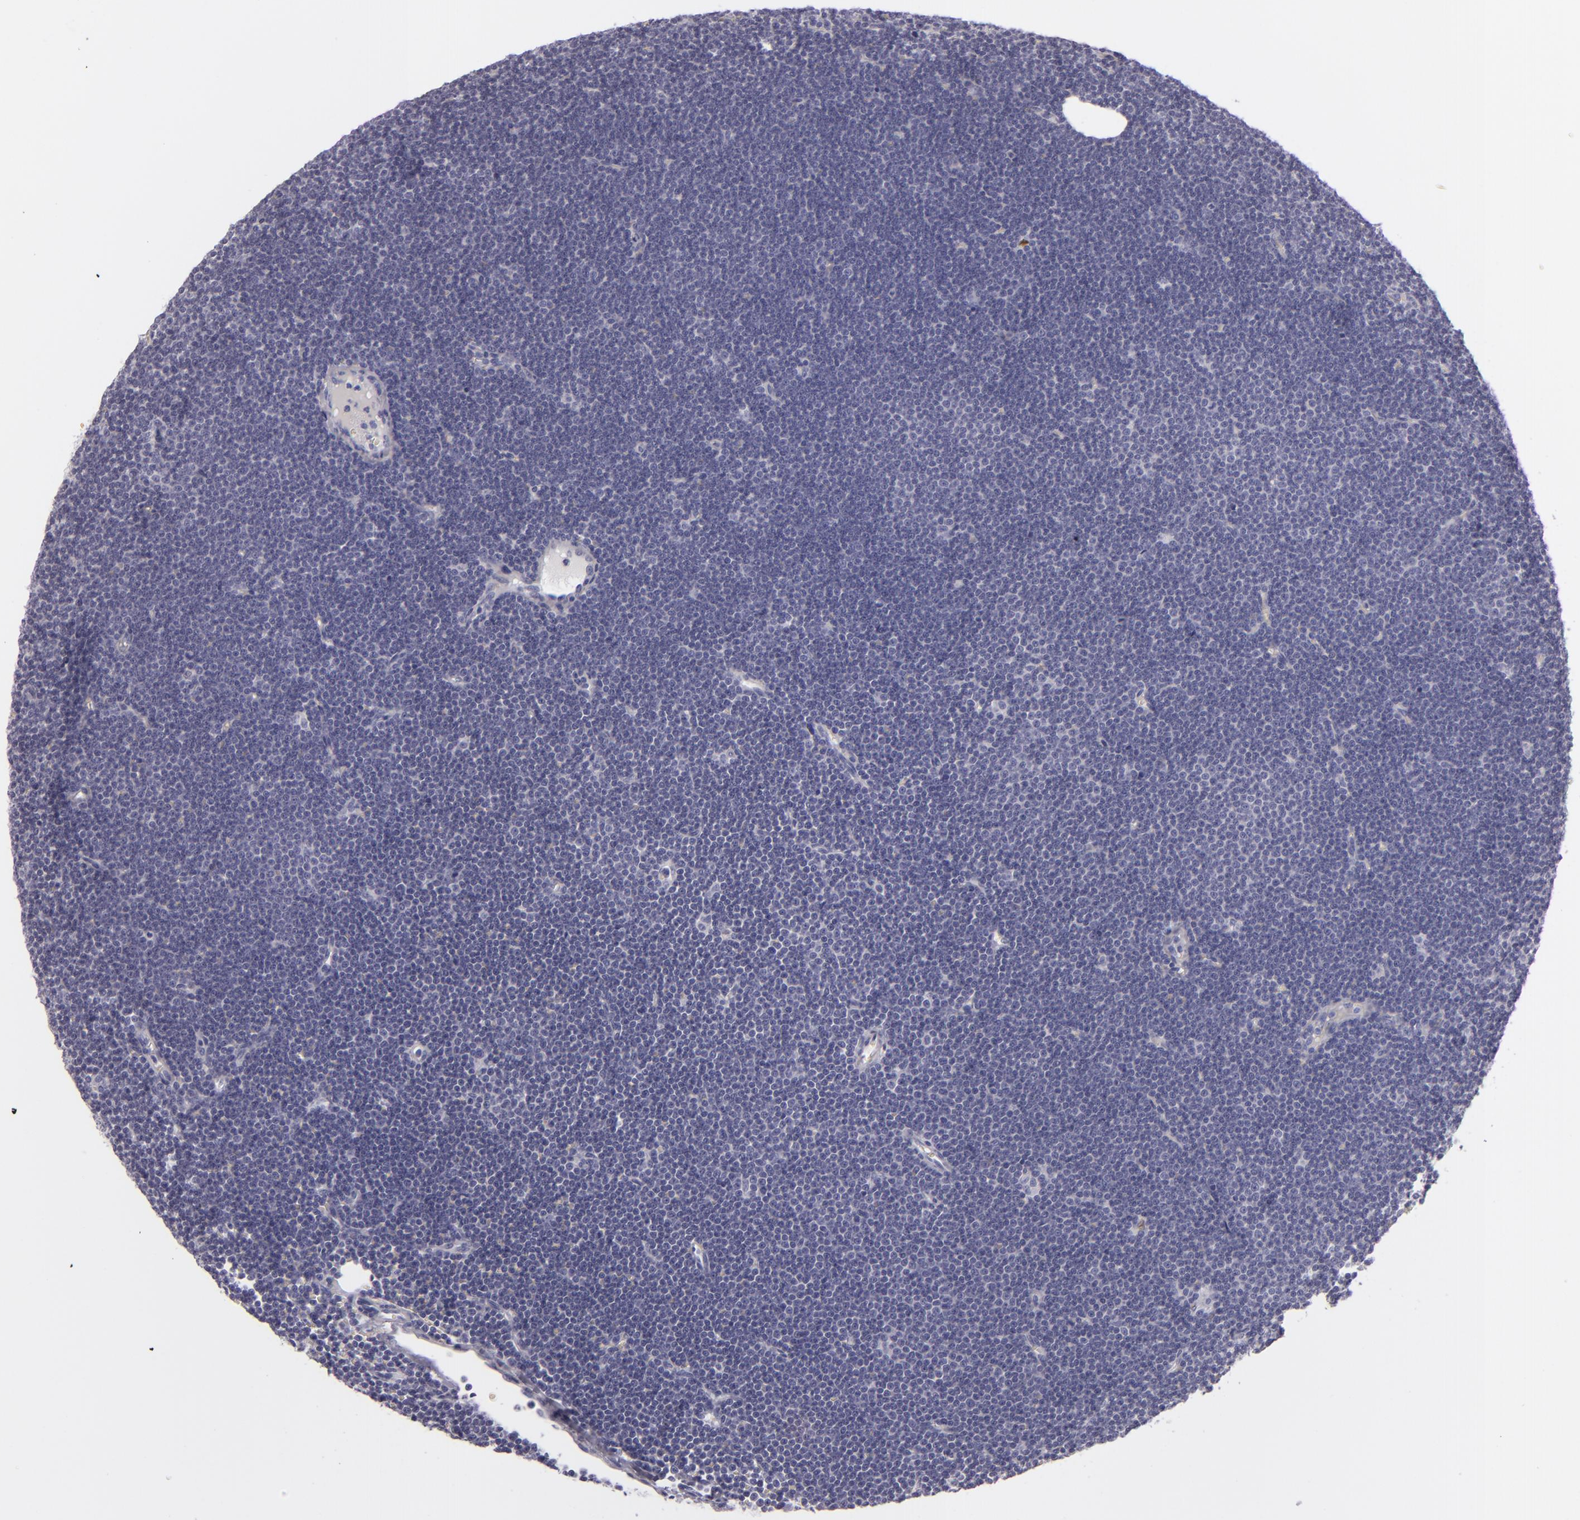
{"staining": {"intensity": "negative", "quantity": "none", "location": "none"}, "tissue": "lymphoma", "cell_type": "Tumor cells", "image_type": "cancer", "snomed": [{"axis": "morphology", "description": "Malignant lymphoma, non-Hodgkin's type, Low grade"}, {"axis": "topography", "description": "Lymph node"}], "caption": "The micrograph displays no significant expression in tumor cells of malignant lymphoma, non-Hodgkin's type (low-grade). (DAB (3,3'-diaminobenzidine) IHC with hematoxylin counter stain).", "gene": "CDX2", "patient": {"sex": "female", "age": 73}}